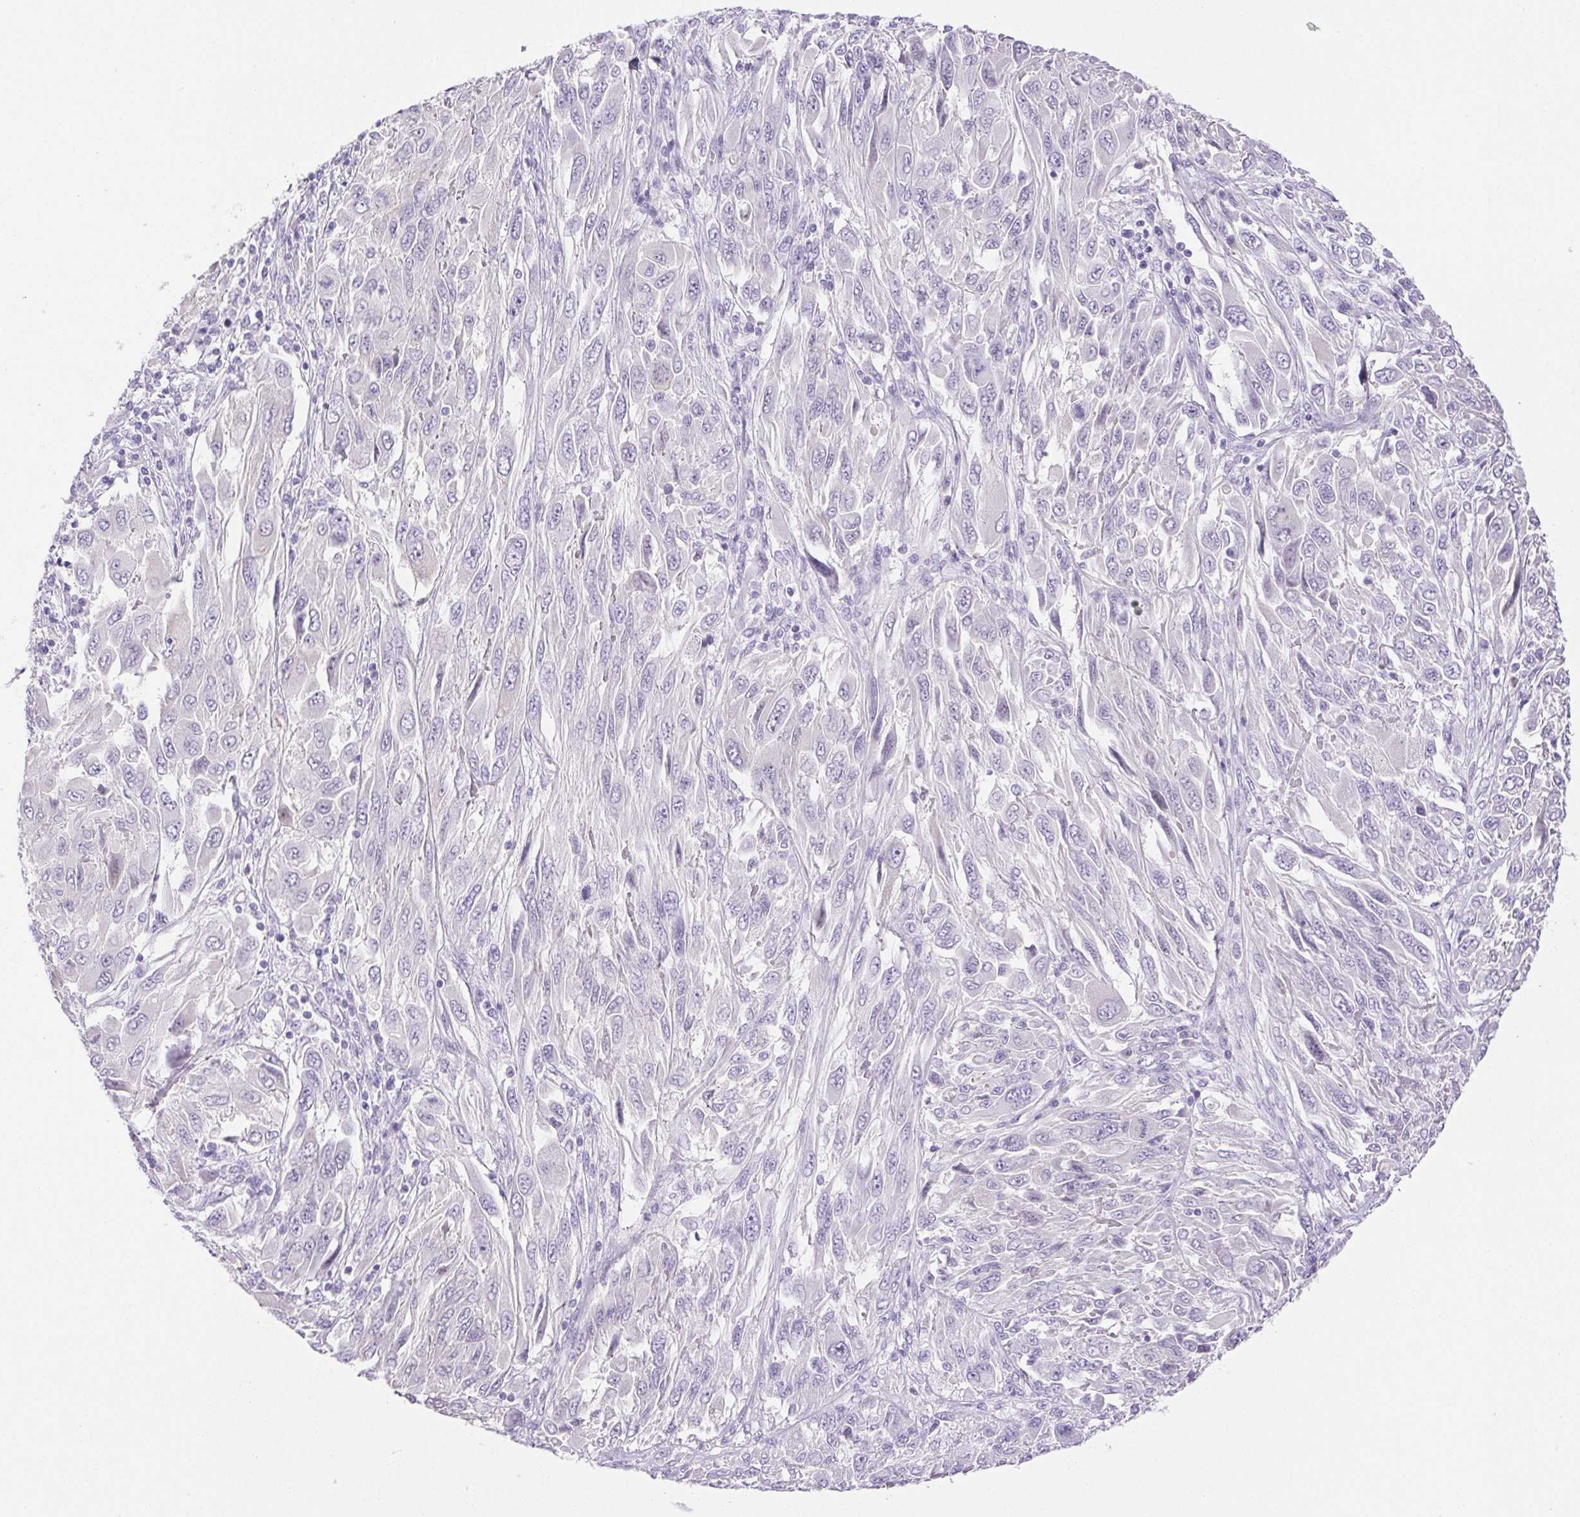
{"staining": {"intensity": "negative", "quantity": "none", "location": "none"}, "tissue": "melanoma", "cell_type": "Tumor cells", "image_type": "cancer", "snomed": [{"axis": "morphology", "description": "Malignant melanoma, NOS"}, {"axis": "topography", "description": "Skin"}], "caption": "DAB immunohistochemical staining of human malignant melanoma reveals no significant staining in tumor cells.", "gene": "PAPPA2", "patient": {"sex": "female", "age": 91}}